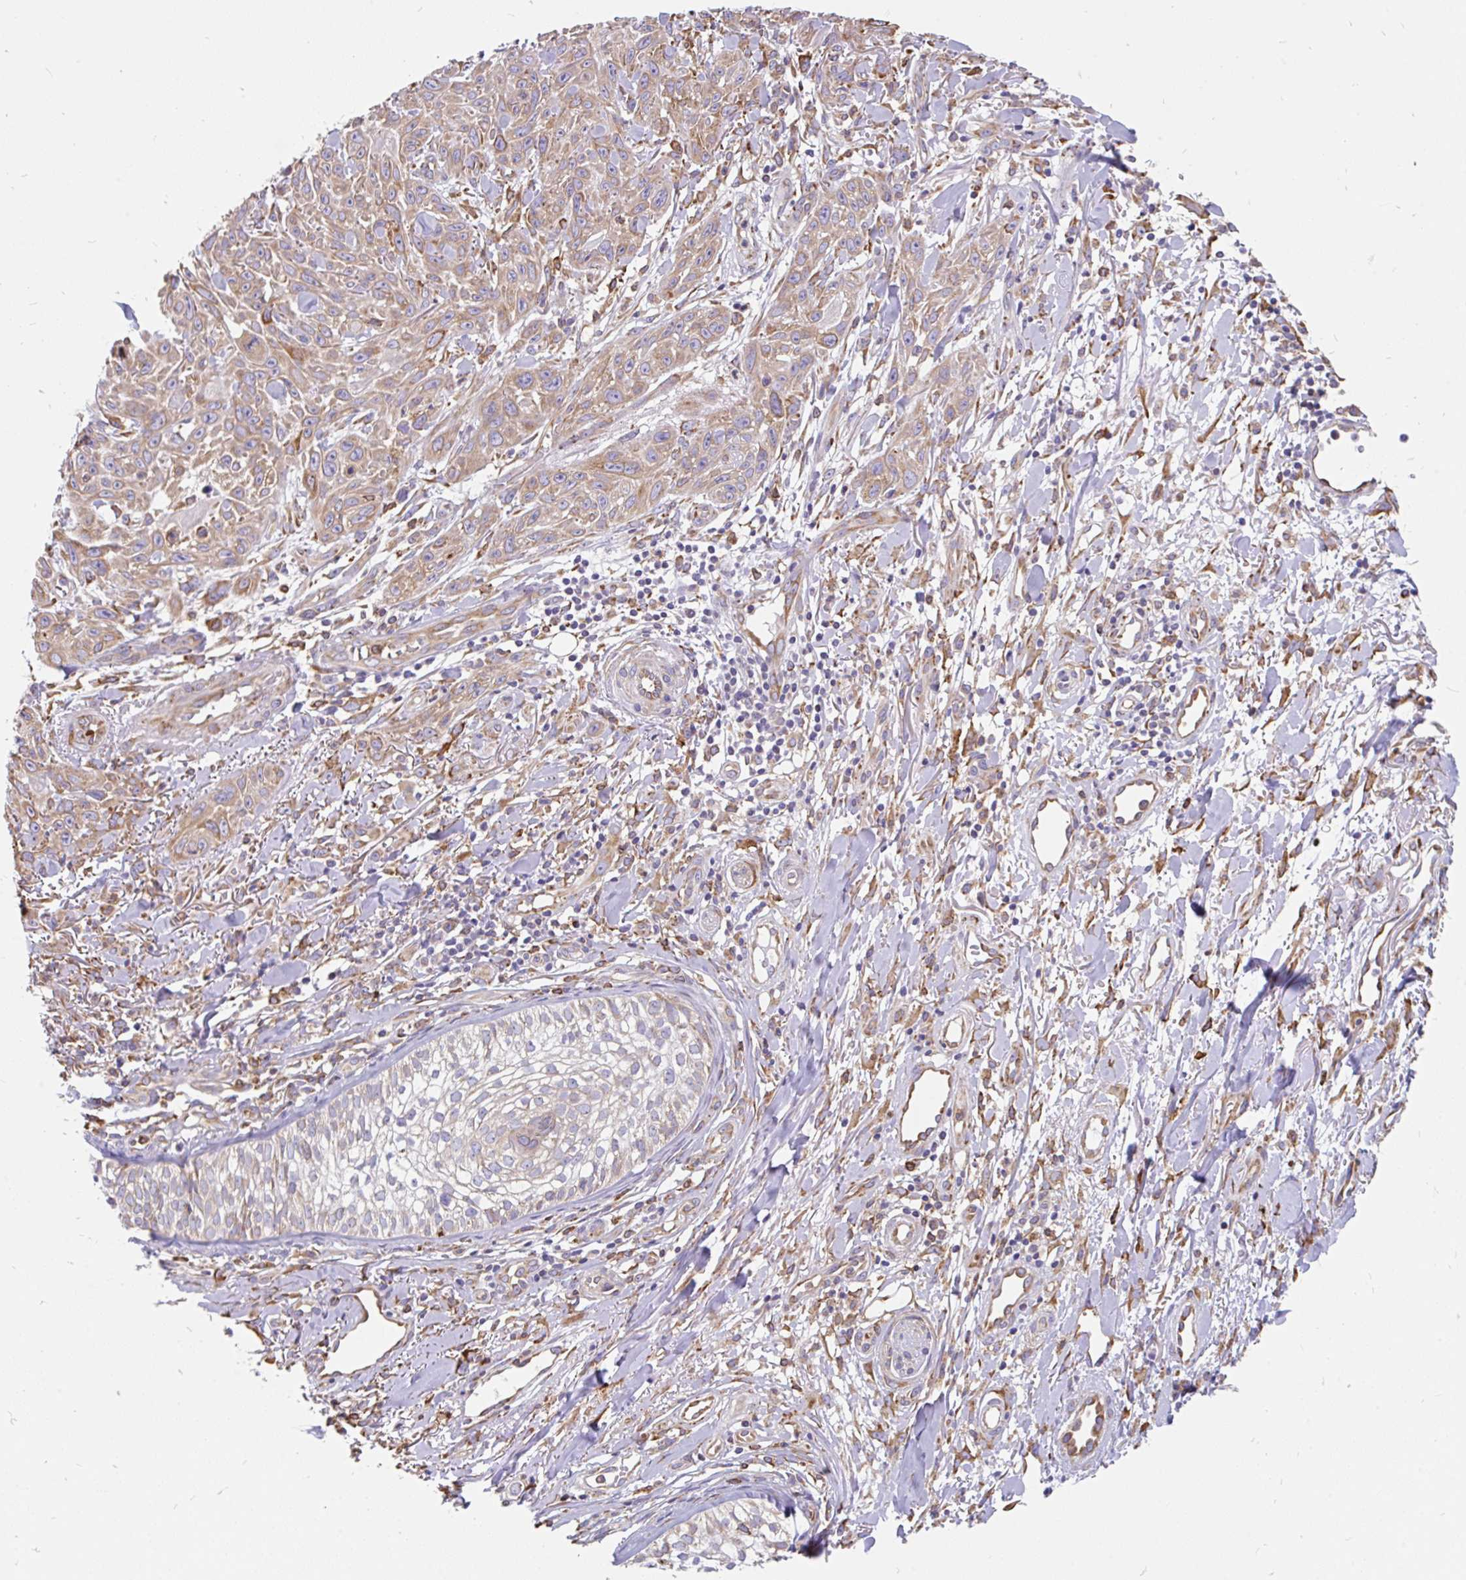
{"staining": {"intensity": "moderate", "quantity": "<25%", "location": "cytoplasmic/membranous"}, "tissue": "skin cancer", "cell_type": "Tumor cells", "image_type": "cancer", "snomed": [{"axis": "morphology", "description": "Squamous cell carcinoma, NOS"}, {"axis": "topography", "description": "Skin"}], "caption": "This micrograph displays immunohistochemistry (IHC) staining of human squamous cell carcinoma (skin), with low moderate cytoplasmic/membranous expression in approximately <25% of tumor cells.", "gene": "EML5", "patient": {"sex": "male", "age": 86}}